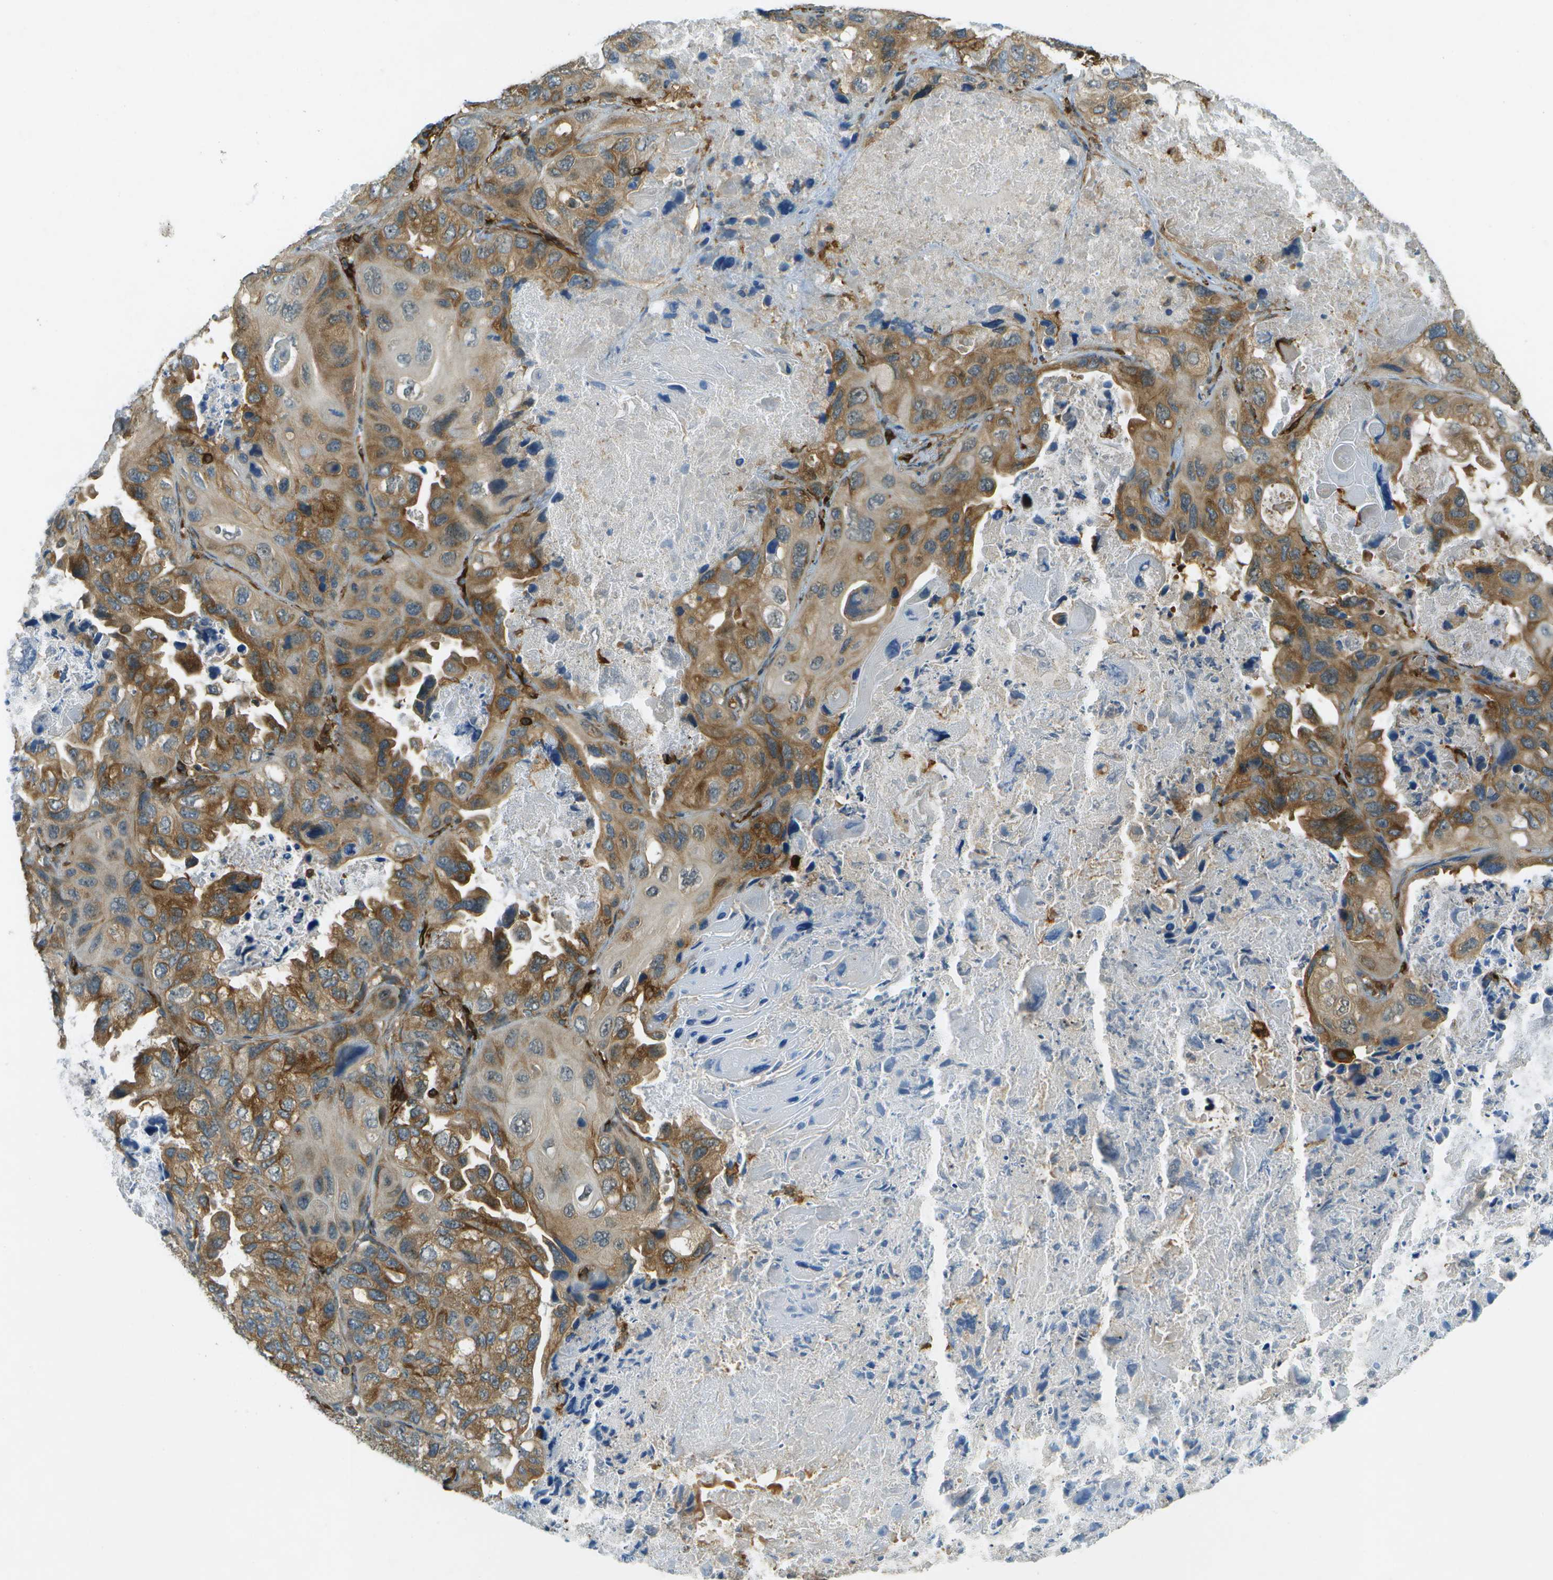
{"staining": {"intensity": "moderate", "quantity": ">75%", "location": "cytoplasmic/membranous"}, "tissue": "lung cancer", "cell_type": "Tumor cells", "image_type": "cancer", "snomed": [{"axis": "morphology", "description": "Squamous cell carcinoma, NOS"}, {"axis": "topography", "description": "Lung"}], "caption": "Tumor cells demonstrate medium levels of moderate cytoplasmic/membranous staining in approximately >75% of cells in lung cancer.", "gene": "TMTC1", "patient": {"sex": "female", "age": 73}}